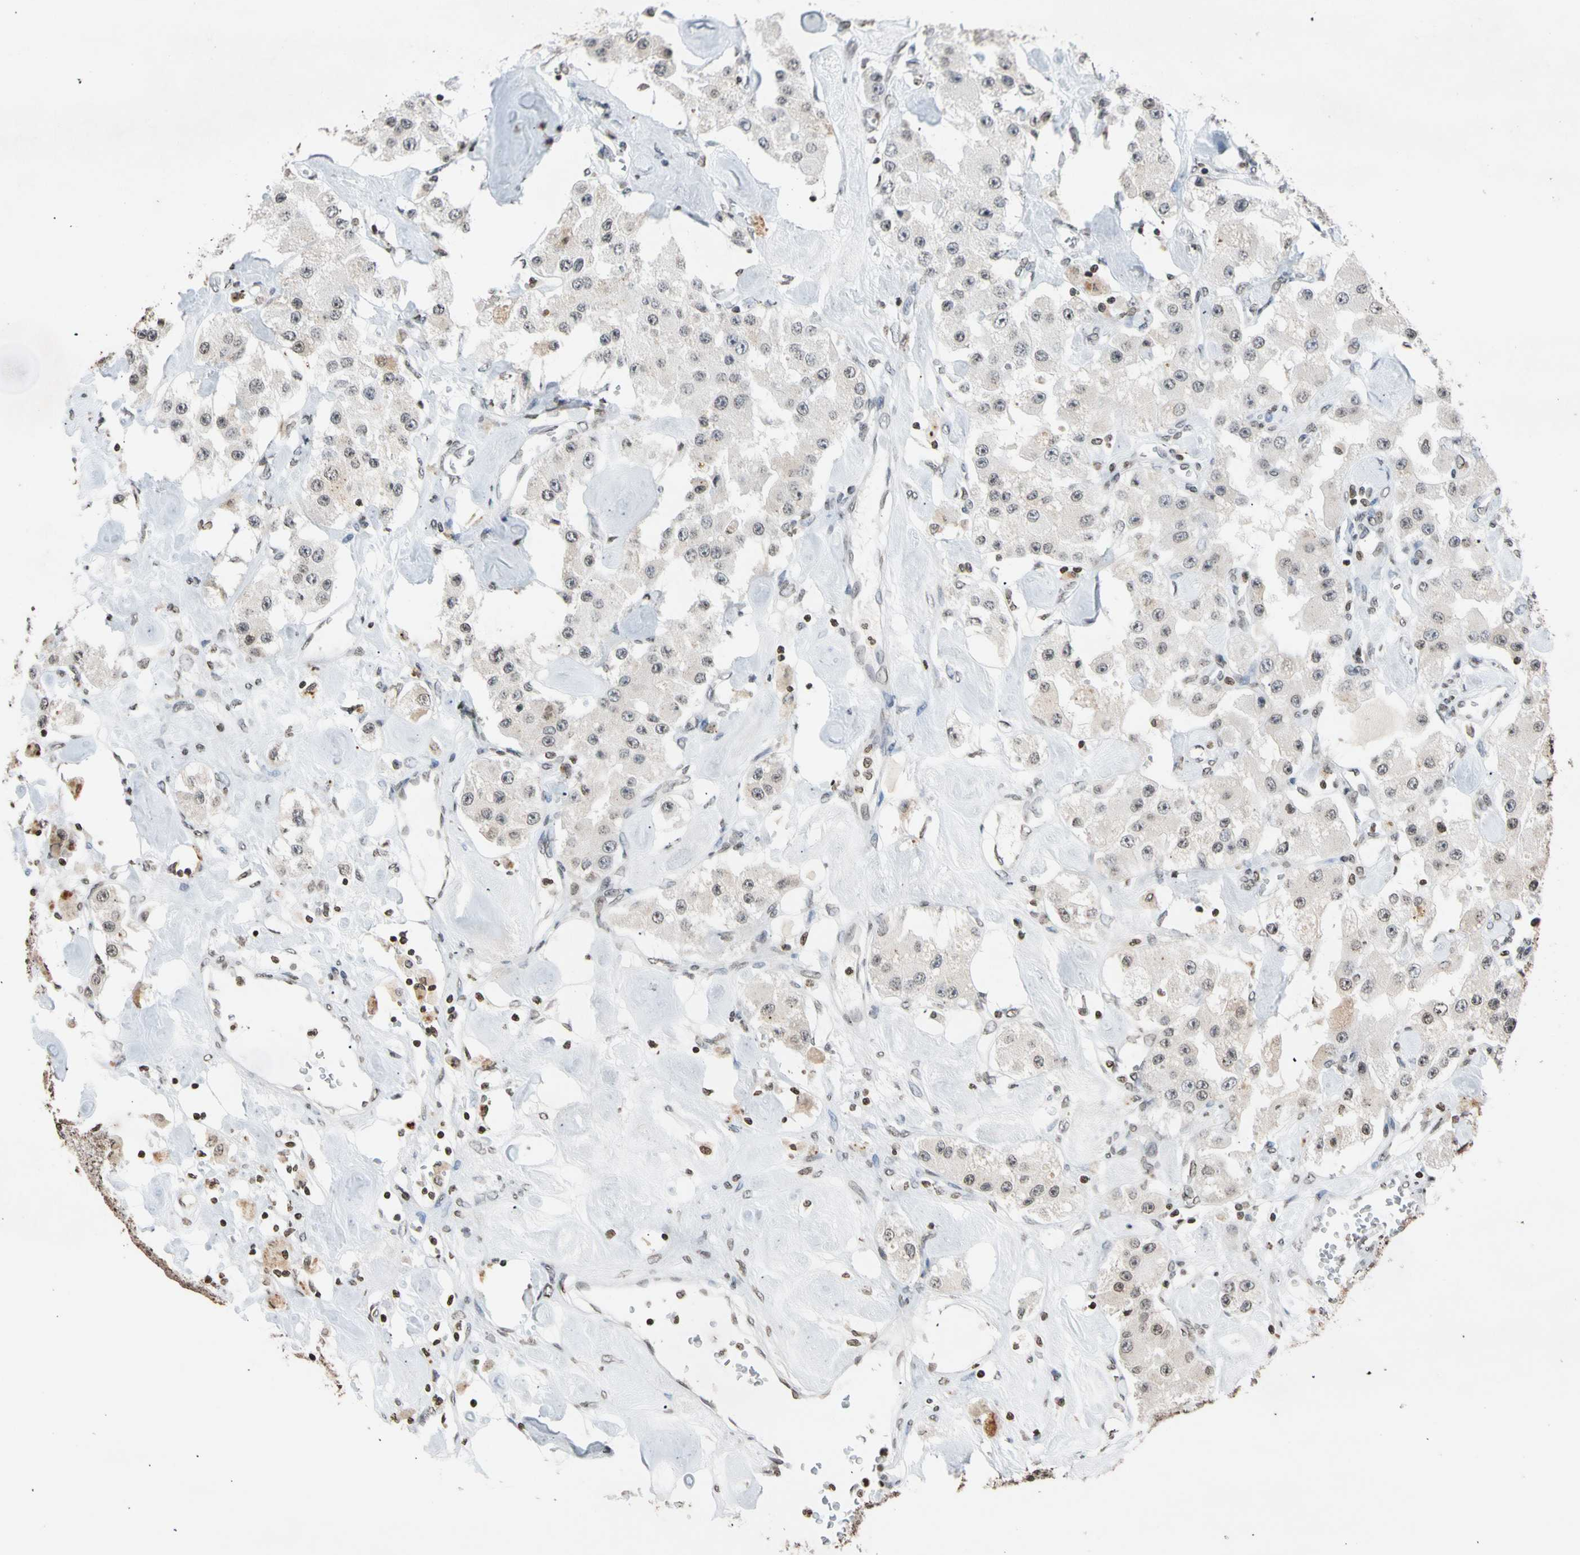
{"staining": {"intensity": "negative", "quantity": "none", "location": "none"}, "tissue": "carcinoid", "cell_type": "Tumor cells", "image_type": "cancer", "snomed": [{"axis": "morphology", "description": "Carcinoid, malignant, NOS"}, {"axis": "topography", "description": "Pancreas"}], "caption": "Malignant carcinoid was stained to show a protein in brown. There is no significant positivity in tumor cells. (DAB immunohistochemistry visualized using brightfield microscopy, high magnification).", "gene": "GPX4", "patient": {"sex": "male", "age": 41}}